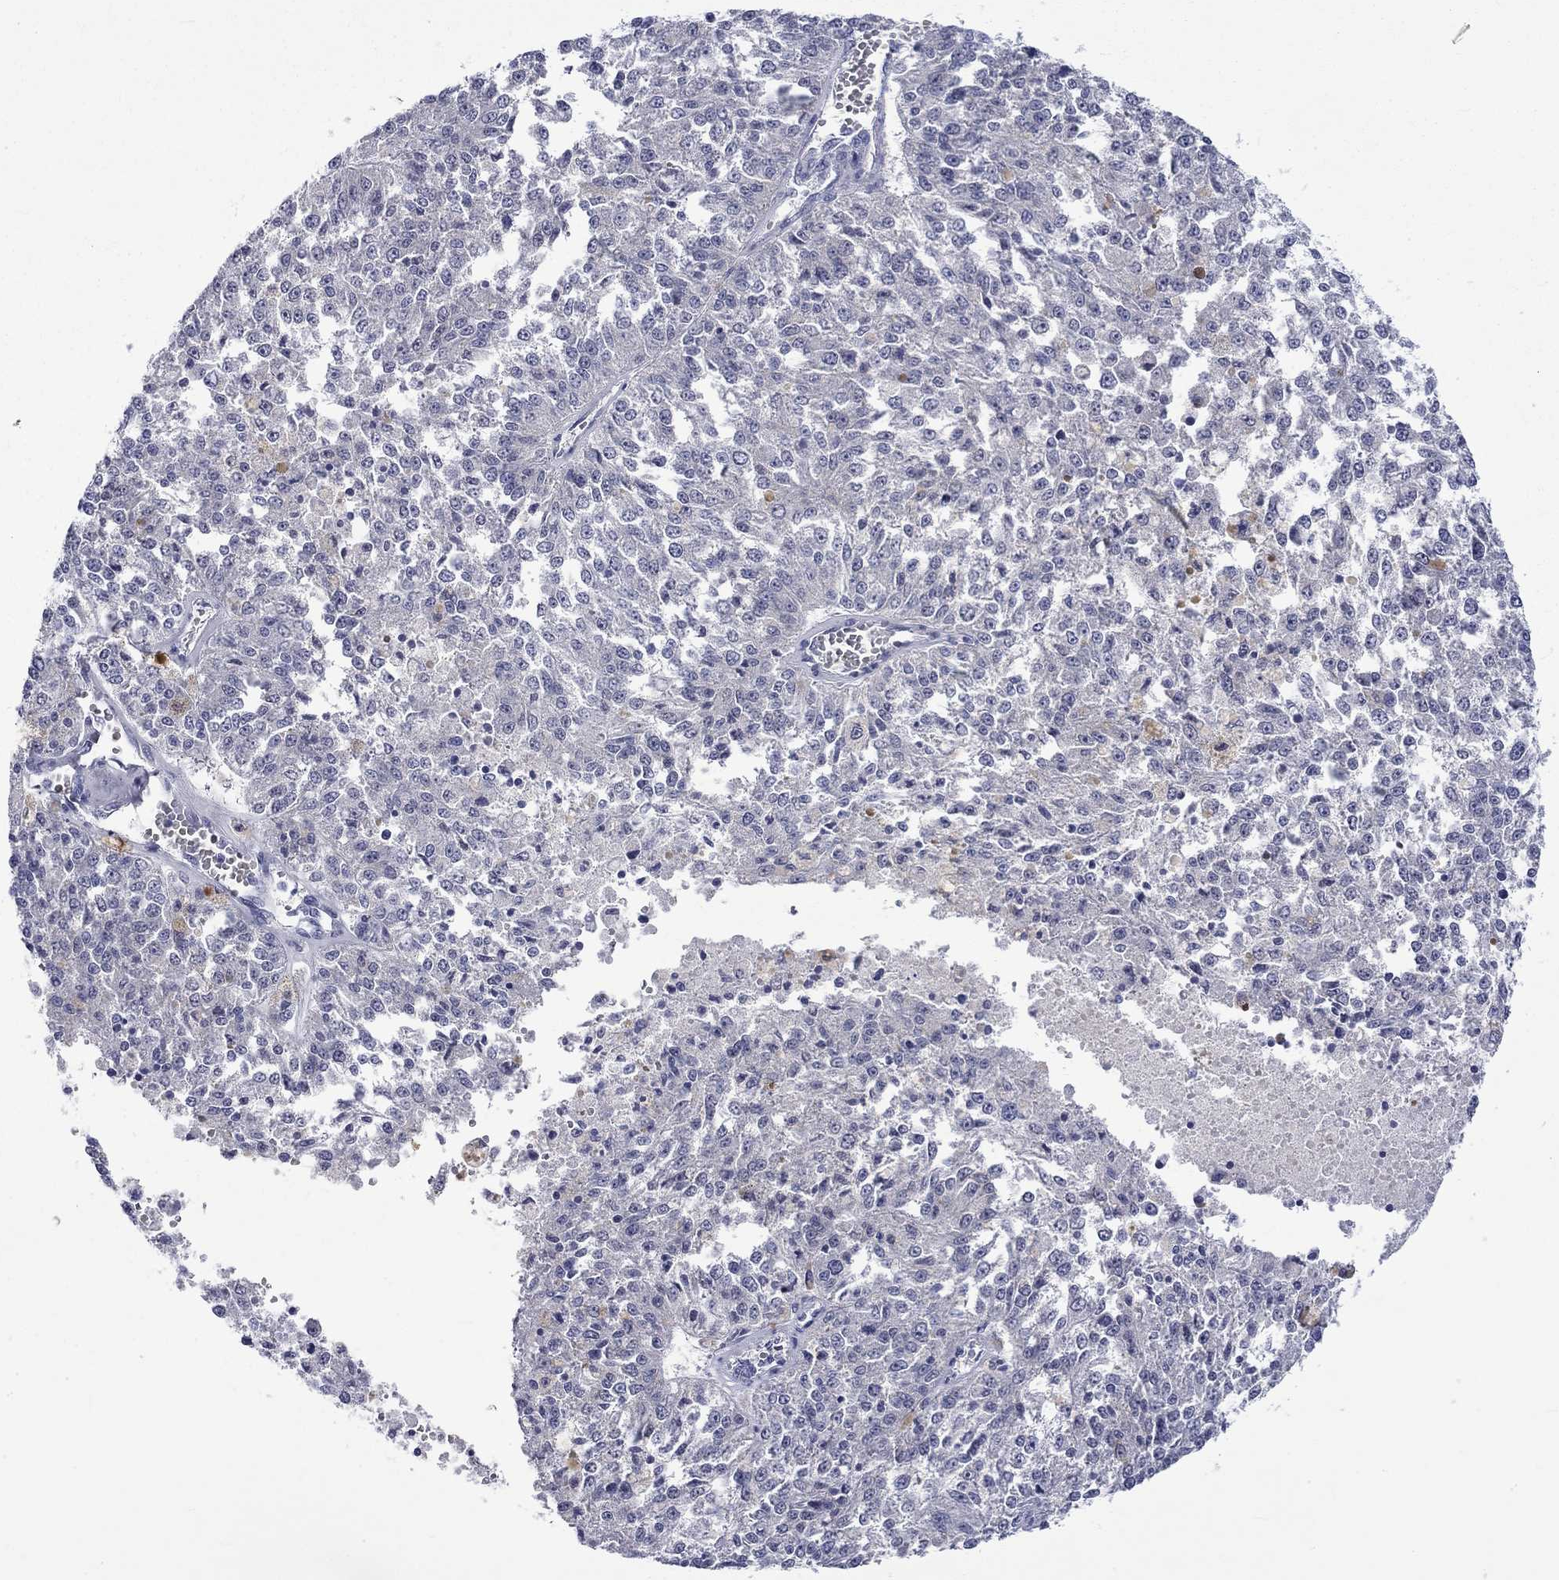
{"staining": {"intensity": "weak", "quantity": "<25%", "location": "cytoplasmic/membranous"}, "tissue": "melanoma", "cell_type": "Tumor cells", "image_type": "cancer", "snomed": [{"axis": "morphology", "description": "Malignant melanoma, Metastatic site"}, {"axis": "topography", "description": "Lymph node"}], "caption": "Immunohistochemistry photomicrograph of melanoma stained for a protein (brown), which exhibits no expression in tumor cells. (Stains: DAB (3,3'-diaminobenzidine) immunohistochemistry with hematoxylin counter stain, Microscopy: brightfield microscopy at high magnification).", "gene": "CERS1", "patient": {"sex": "female", "age": 64}}